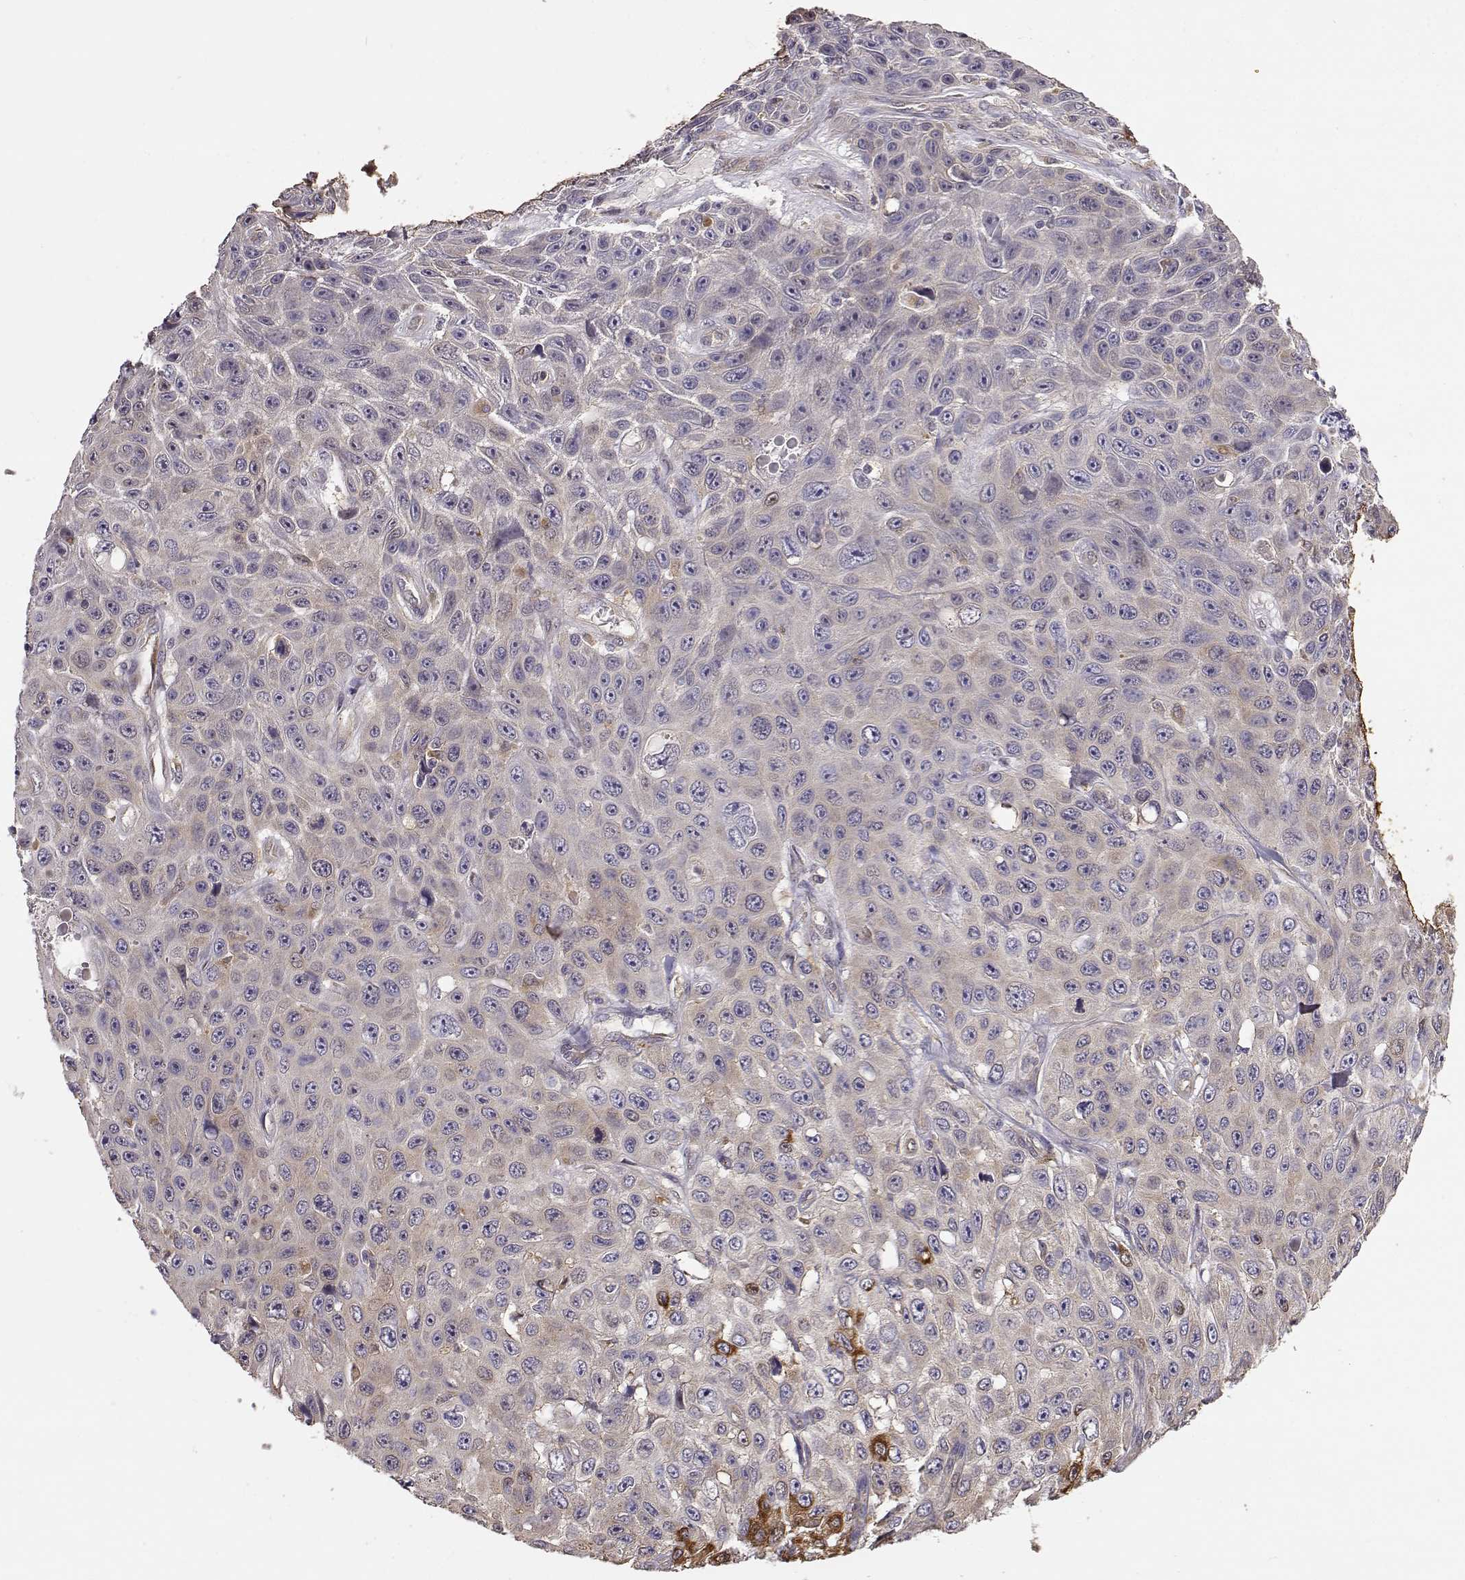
{"staining": {"intensity": "weak", "quantity": "<25%", "location": "cytoplasmic/membranous"}, "tissue": "skin cancer", "cell_type": "Tumor cells", "image_type": "cancer", "snomed": [{"axis": "morphology", "description": "Squamous cell carcinoma, NOS"}, {"axis": "topography", "description": "Skin"}], "caption": "The image shows no significant expression in tumor cells of squamous cell carcinoma (skin).", "gene": "CRIM1", "patient": {"sex": "male", "age": 82}}